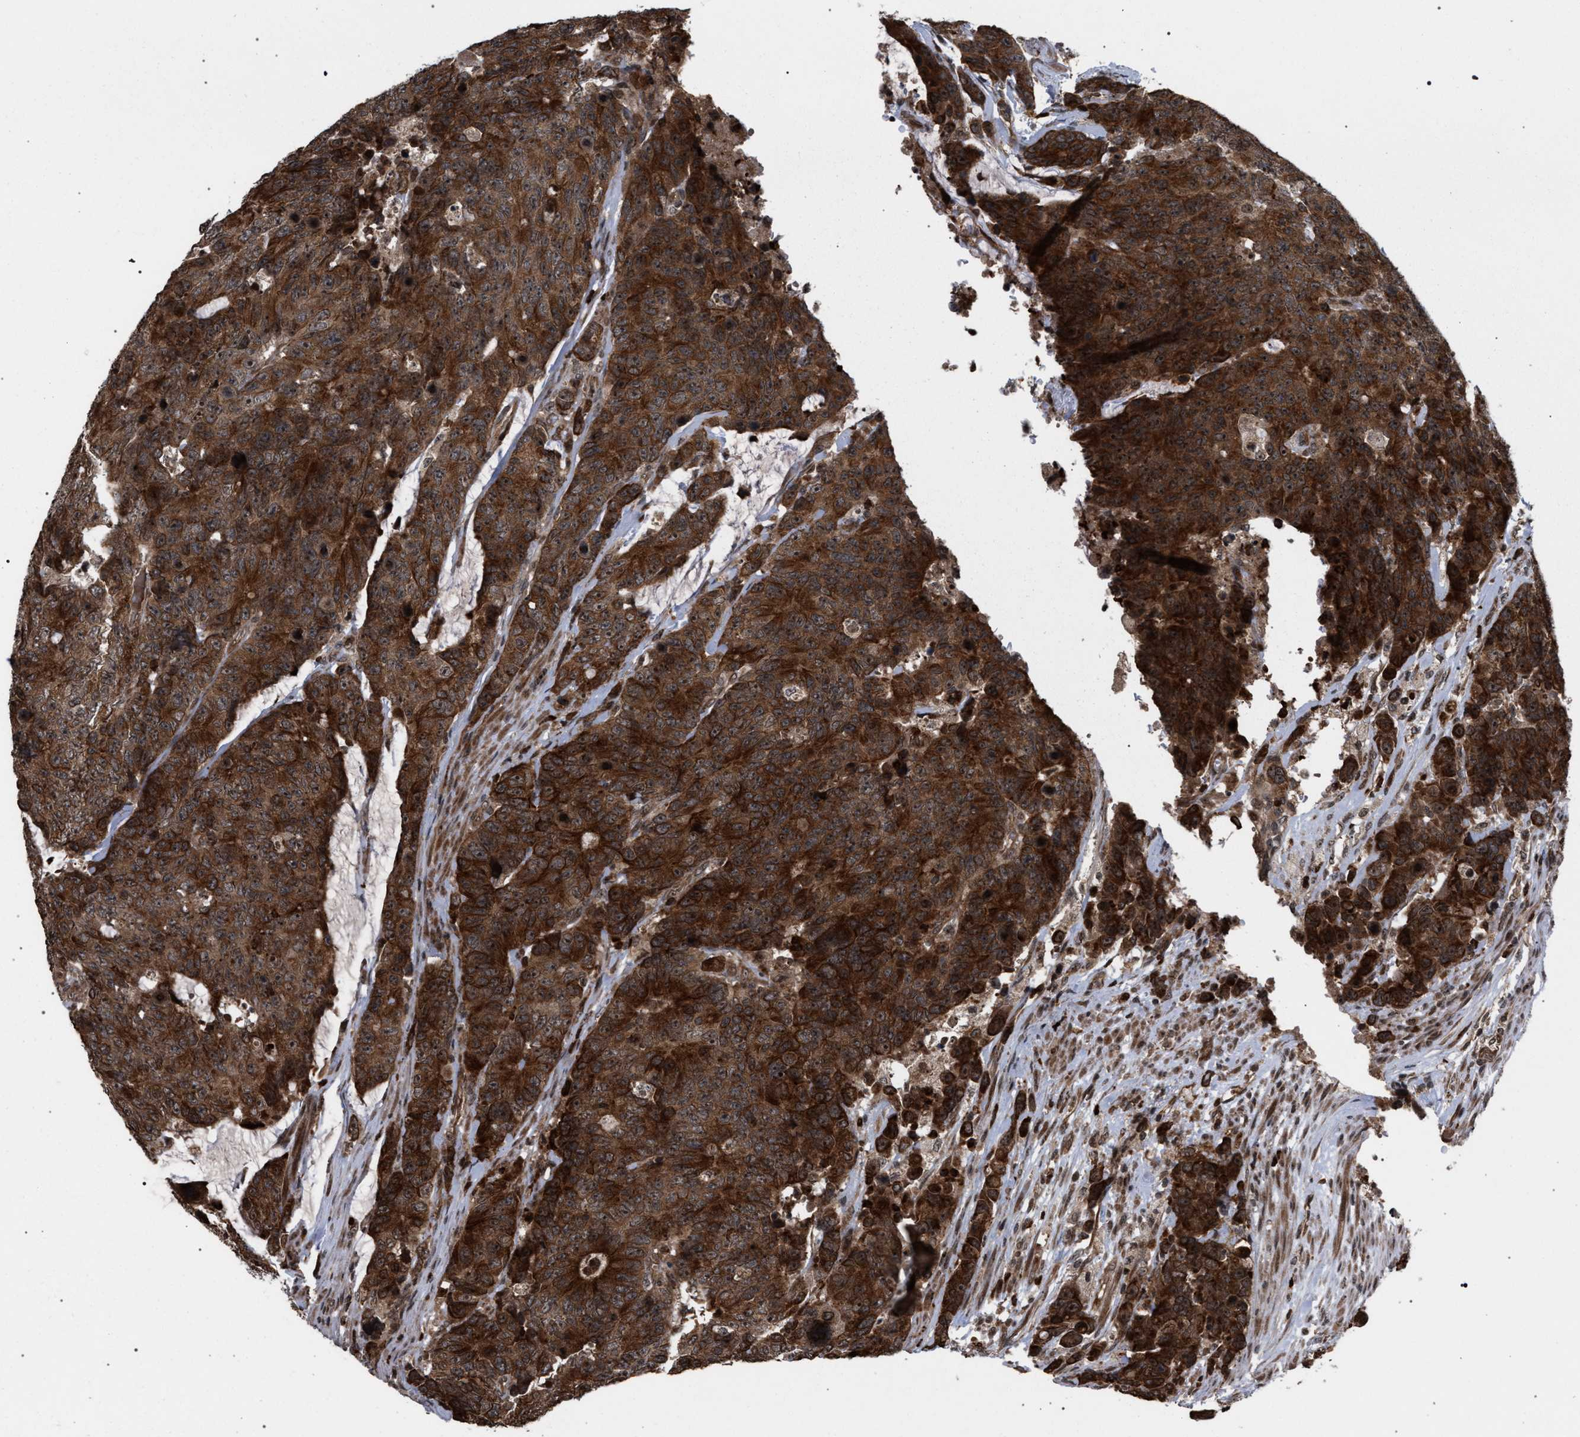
{"staining": {"intensity": "strong", "quantity": ">75%", "location": "cytoplasmic/membranous"}, "tissue": "colorectal cancer", "cell_type": "Tumor cells", "image_type": "cancer", "snomed": [{"axis": "morphology", "description": "Adenocarcinoma, NOS"}, {"axis": "topography", "description": "Colon"}], "caption": "Human colorectal cancer stained for a protein (brown) demonstrates strong cytoplasmic/membranous positive expression in about >75% of tumor cells.", "gene": "IRAK4", "patient": {"sex": "female", "age": 86}}